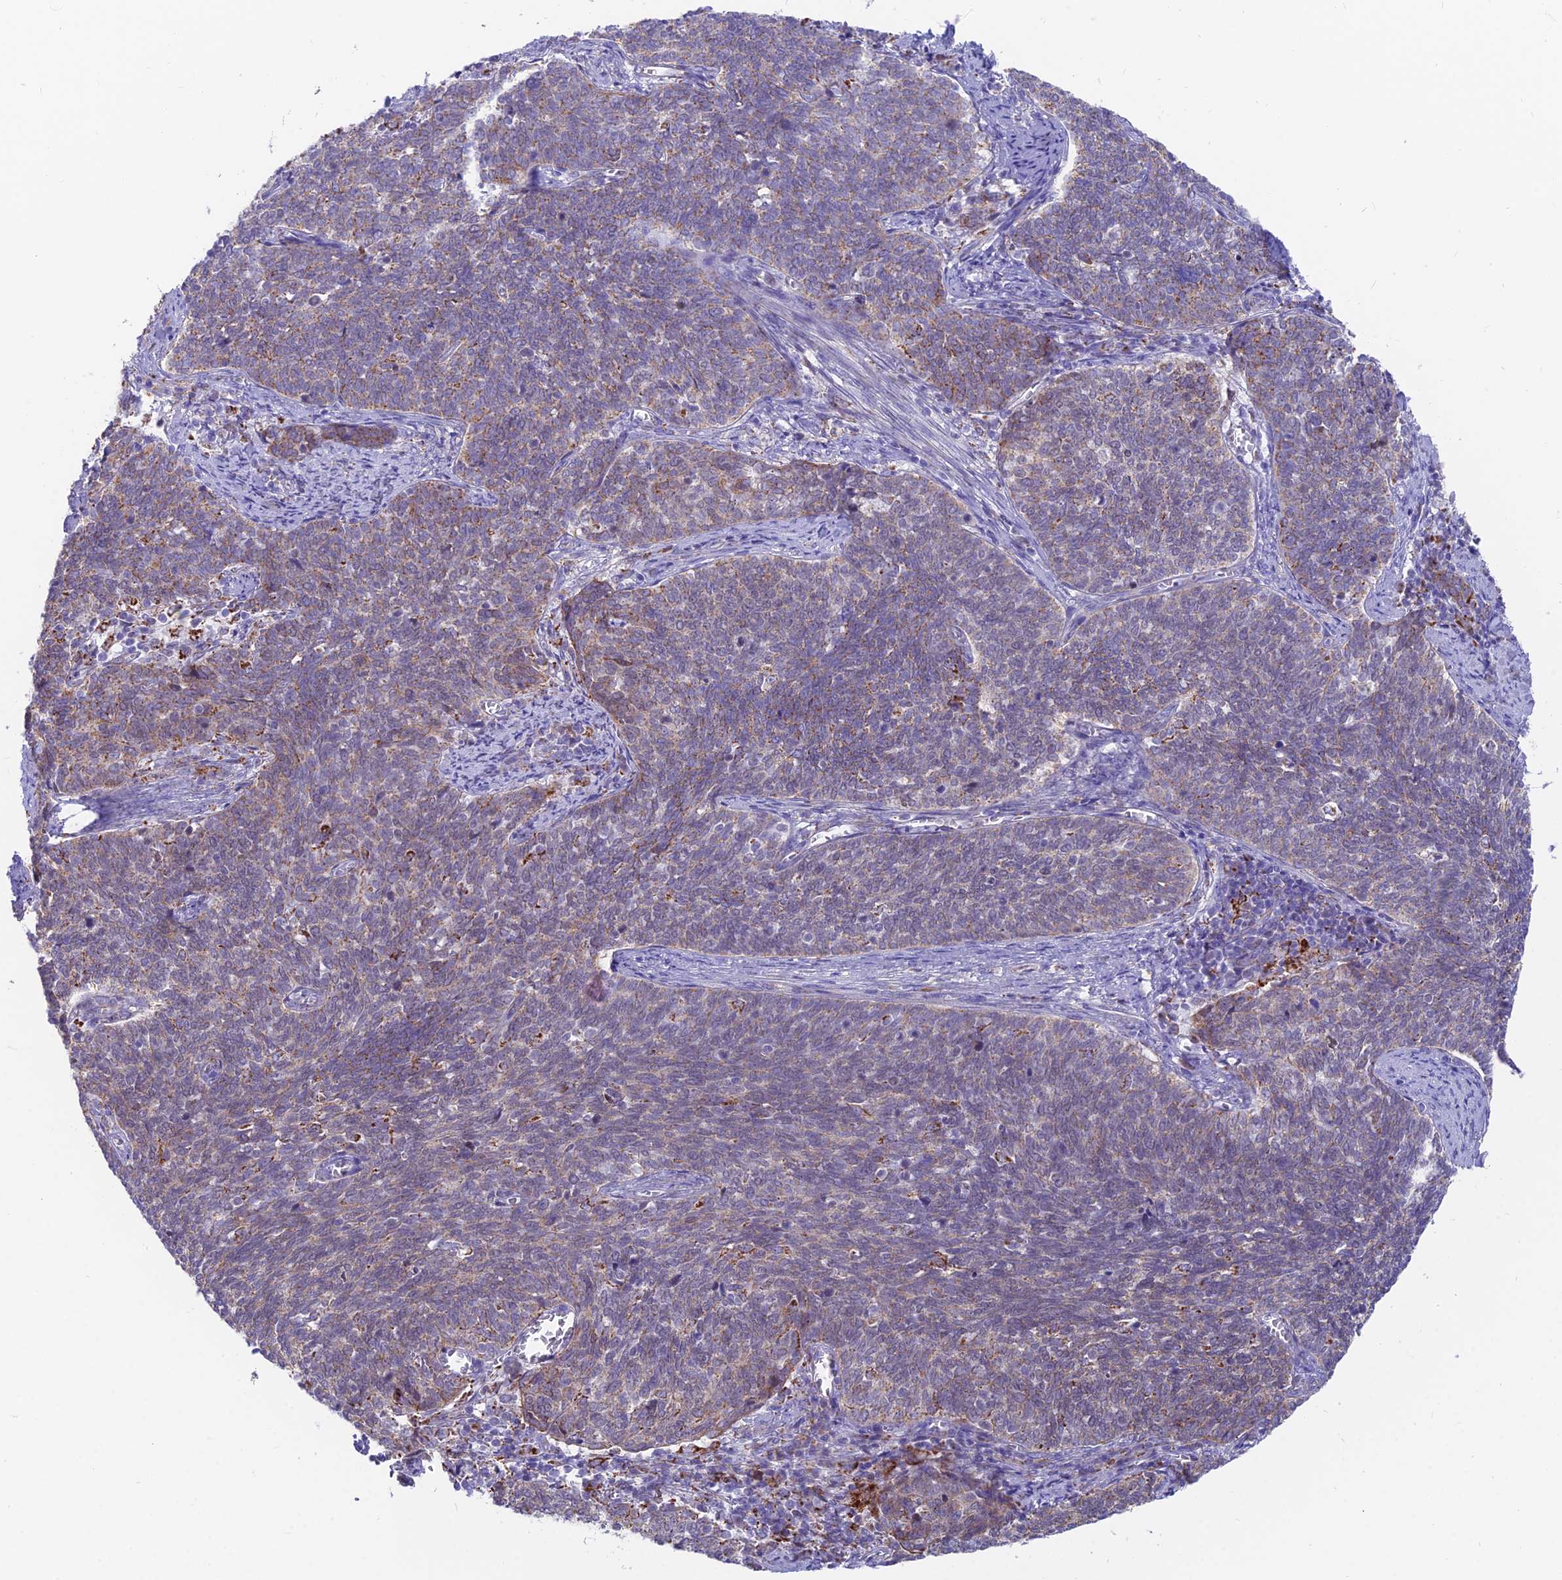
{"staining": {"intensity": "moderate", "quantity": "25%-75%", "location": "cytoplasmic/membranous"}, "tissue": "cervical cancer", "cell_type": "Tumor cells", "image_type": "cancer", "snomed": [{"axis": "morphology", "description": "Squamous cell carcinoma, NOS"}, {"axis": "topography", "description": "Cervix"}], "caption": "Protein staining of cervical squamous cell carcinoma tissue displays moderate cytoplasmic/membranous positivity in approximately 25%-75% of tumor cells.", "gene": "TIGD6", "patient": {"sex": "female", "age": 39}}